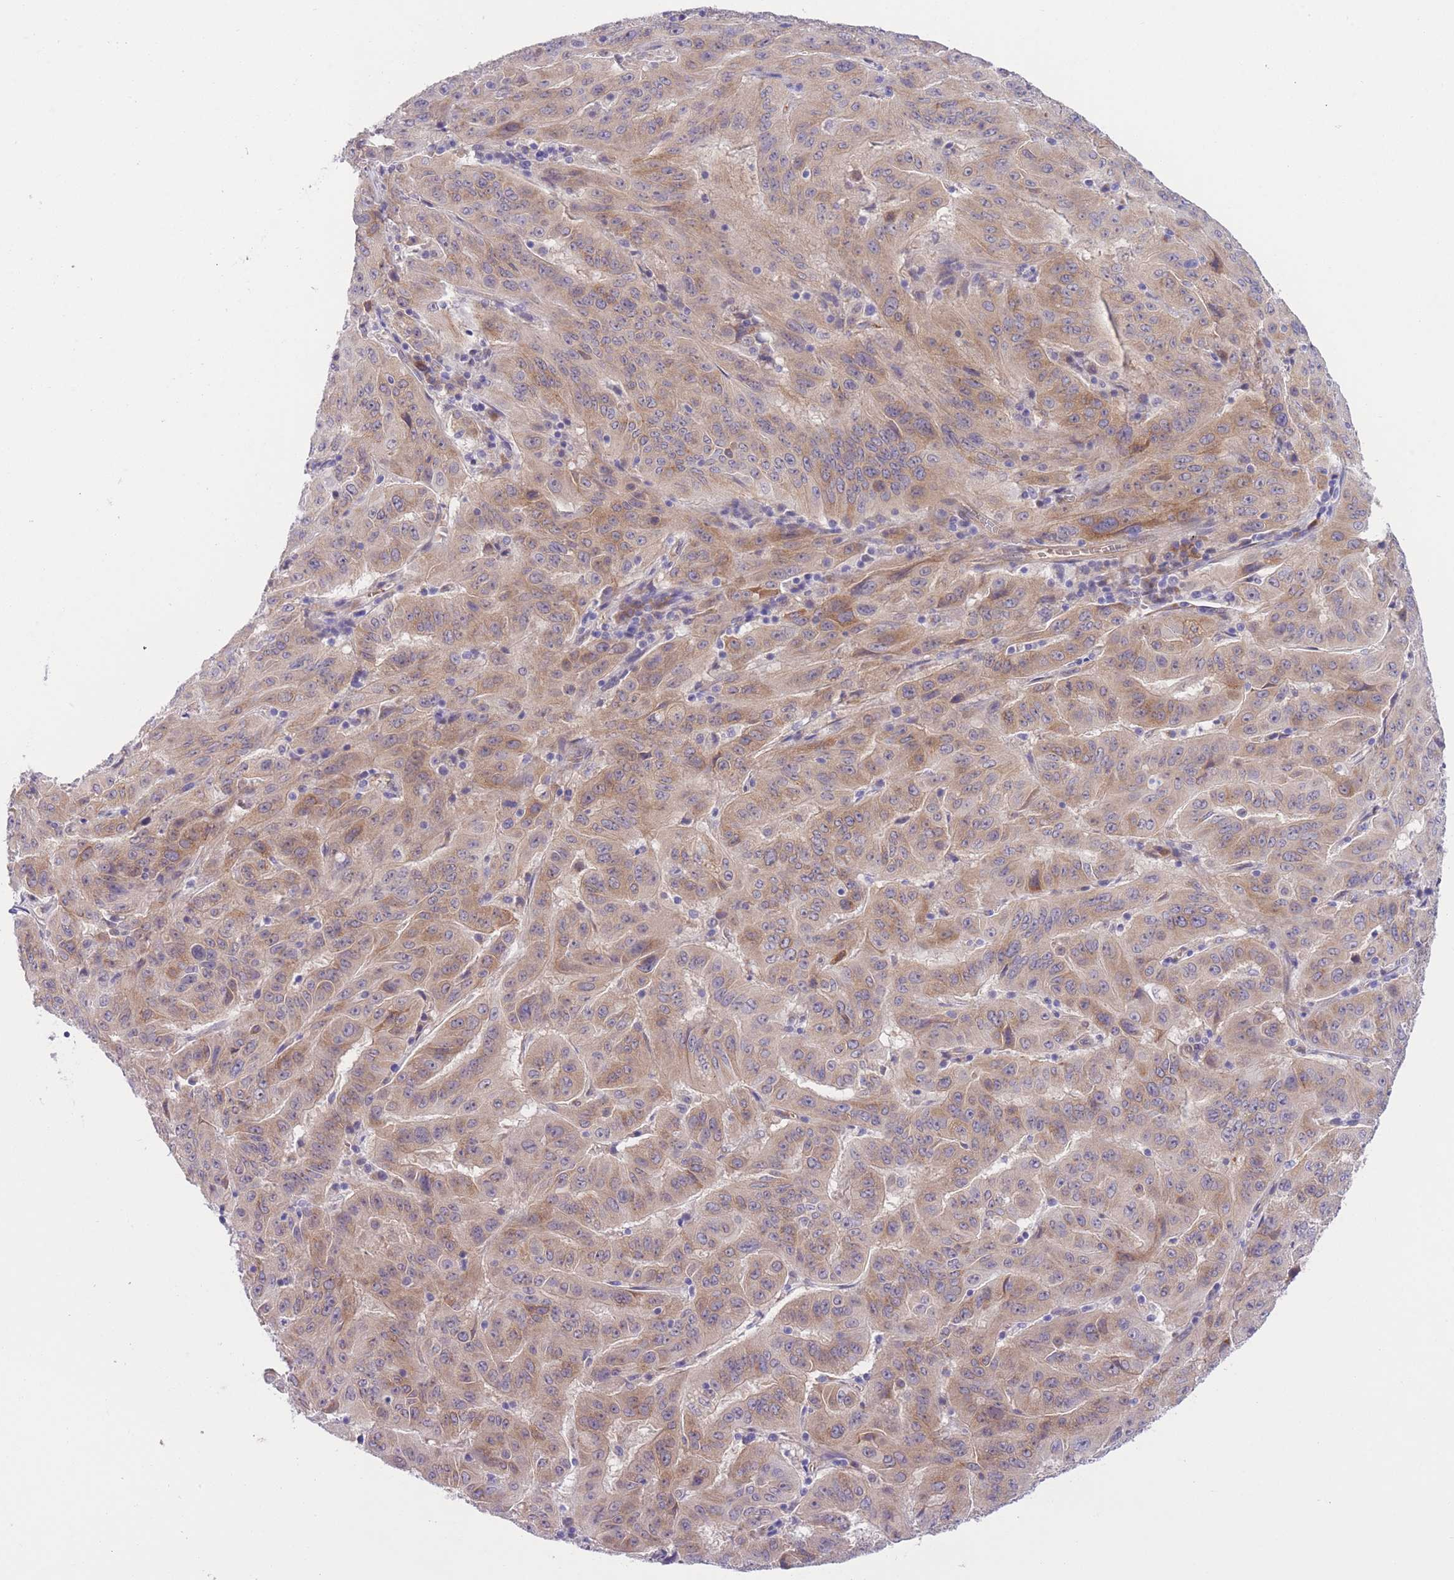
{"staining": {"intensity": "weak", "quantity": ">75%", "location": "cytoplasmic/membranous"}, "tissue": "pancreatic cancer", "cell_type": "Tumor cells", "image_type": "cancer", "snomed": [{"axis": "morphology", "description": "Adenocarcinoma, NOS"}, {"axis": "topography", "description": "Pancreas"}], "caption": "Brown immunohistochemical staining in human pancreatic adenocarcinoma exhibits weak cytoplasmic/membranous expression in about >75% of tumor cells.", "gene": "WWOX", "patient": {"sex": "male", "age": 63}}